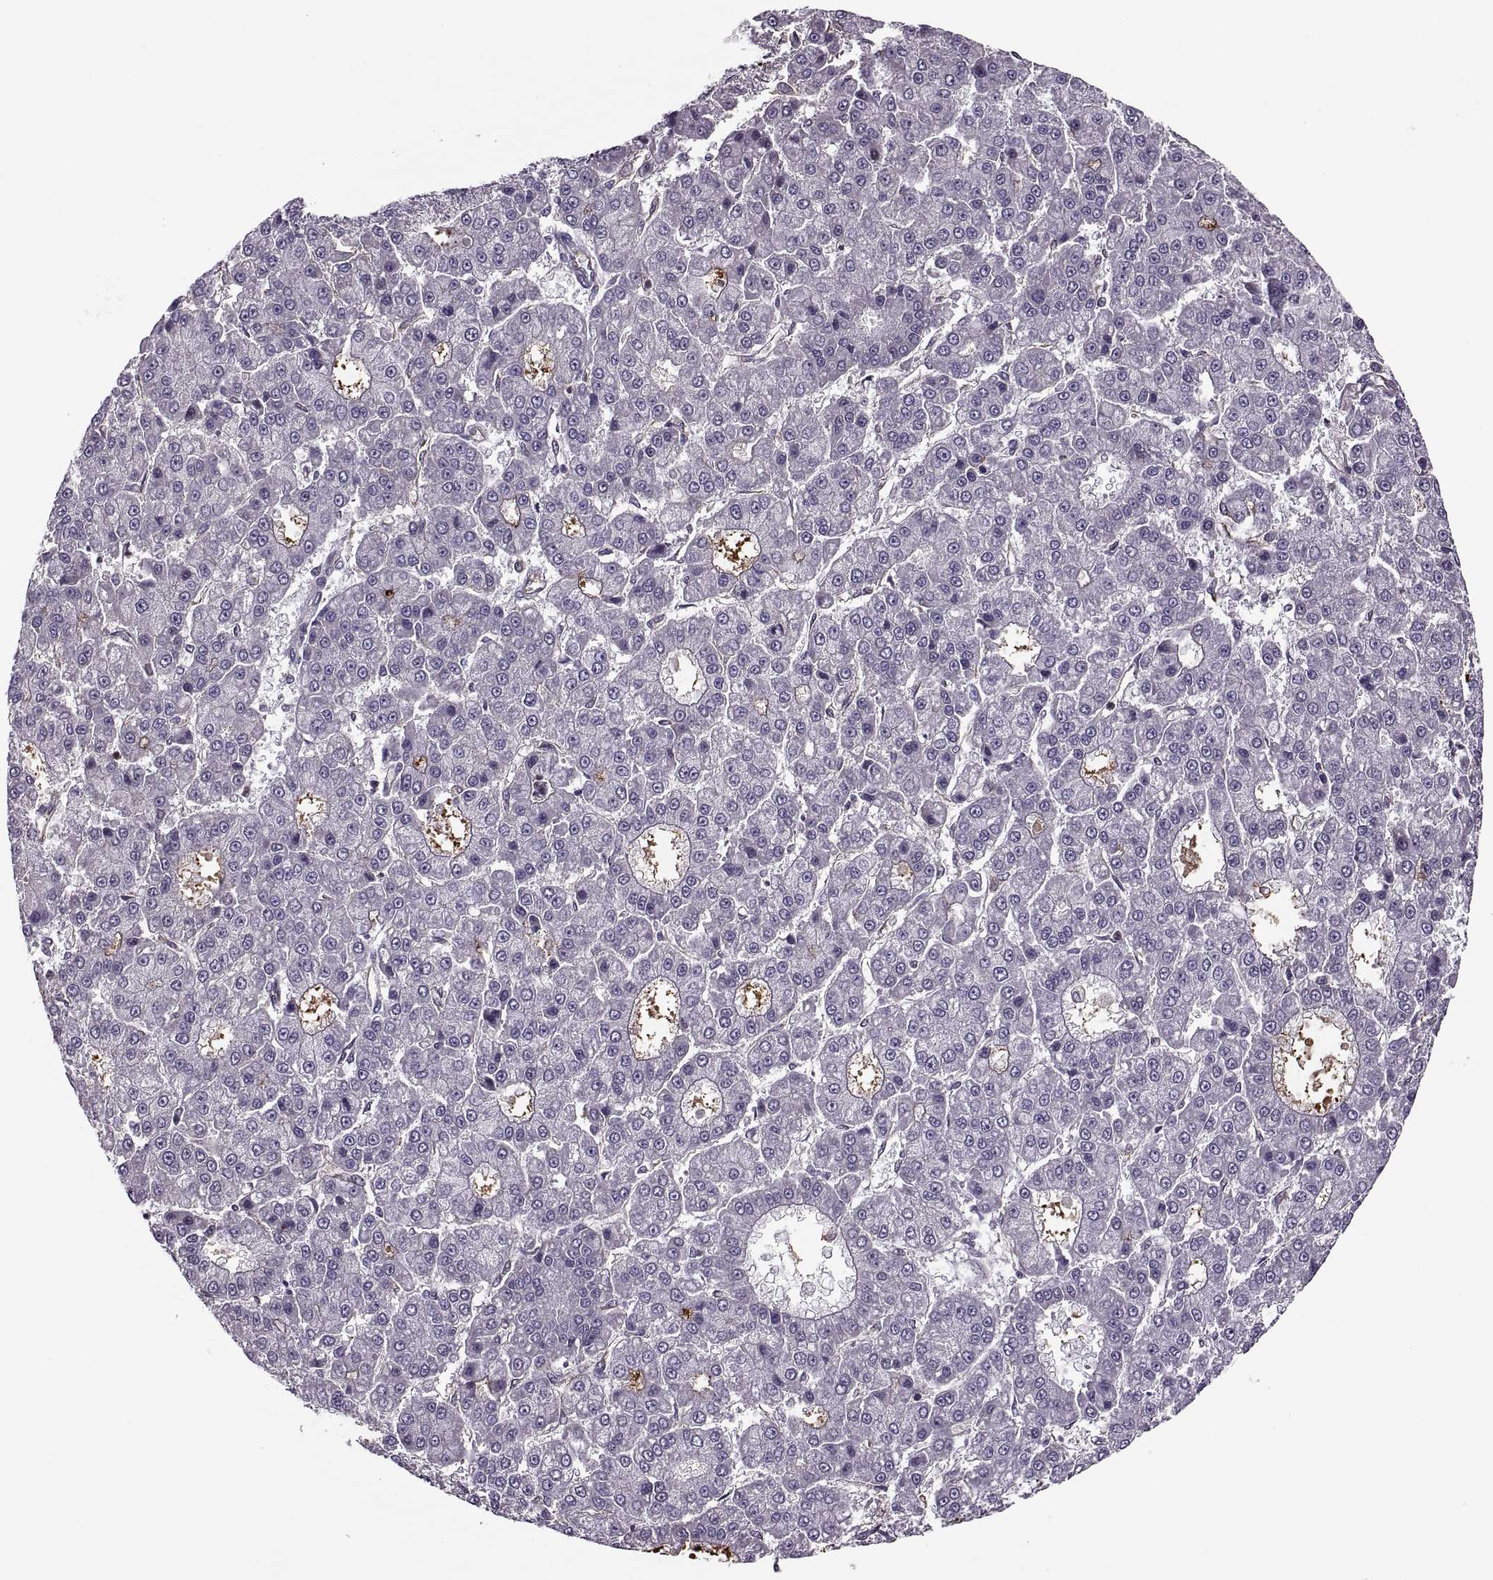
{"staining": {"intensity": "negative", "quantity": "none", "location": "none"}, "tissue": "liver cancer", "cell_type": "Tumor cells", "image_type": "cancer", "snomed": [{"axis": "morphology", "description": "Carcinoma, Hepatocellular, NOS"}, {"axis": "topography", "description": "Liver"}], "caption": "Immunohistochemistry (IHC) histopathology image of human liver hepatocellular carcinoma stained for a protein (brown), which reveals no expression in tumor cells.", "gene": "SLC2A3", "patient": {"sex": "male", "age": 70}}